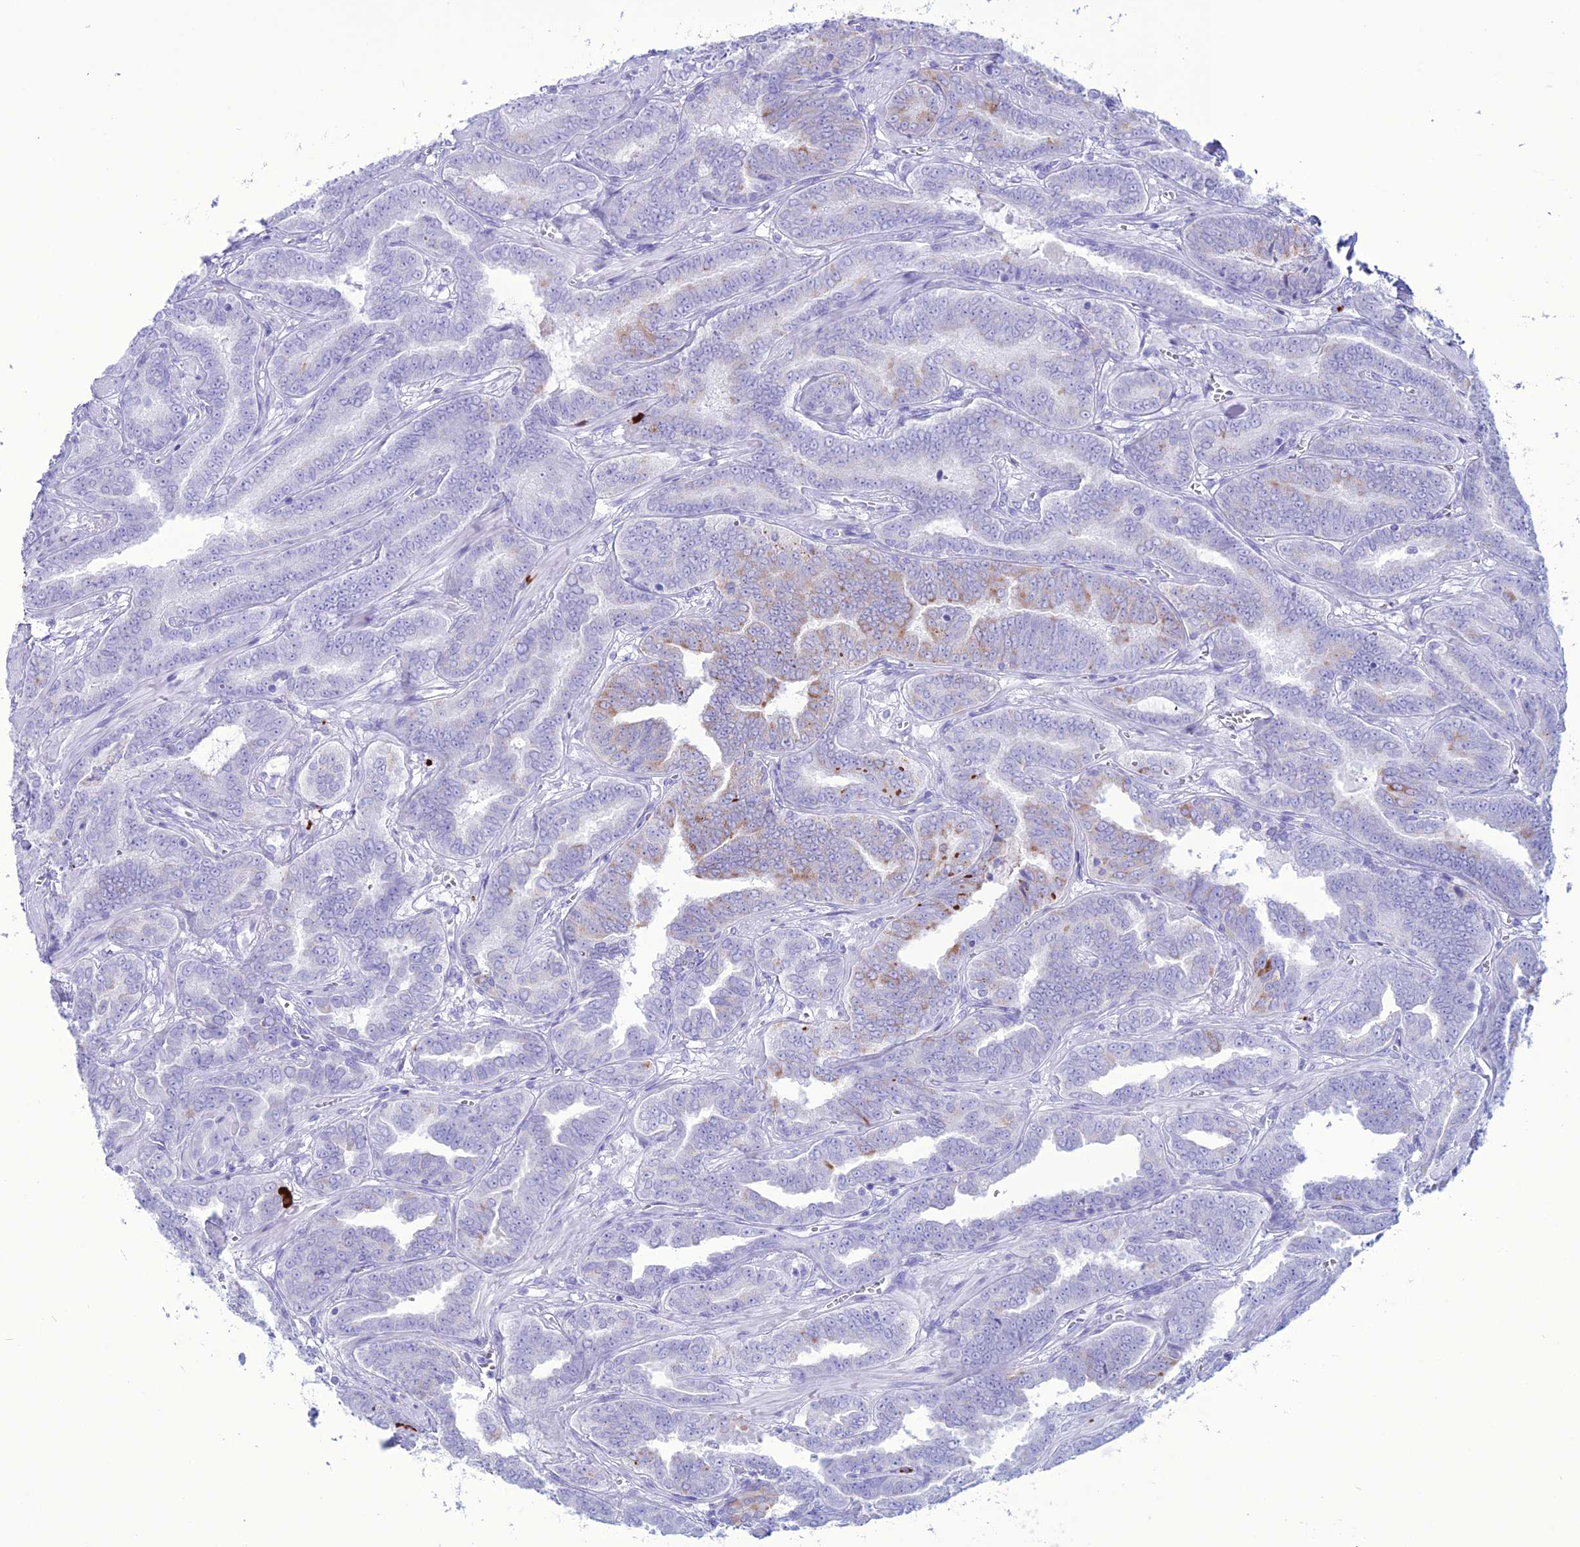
{"staining": {"intensity": "weak", "quantity": "<25%", "location": "cytoplasmic/membranous"}, "tissue": "prostate cancer", "cell_type": "Tumor cells", "image_type": "cancer", "snomed": [{"axis": "morphology", "description": "Adenocarcinoma, High grade"}, {"axis": "topography", "description": "Prostate"}], "caption": "Adenocarcinoma (high-grade) (prostate) was stained to show a protein in brown. There is no significant staining in tumor cells.", "gene": "MZB1", "patient": {"sex": "male", "age": 67}}